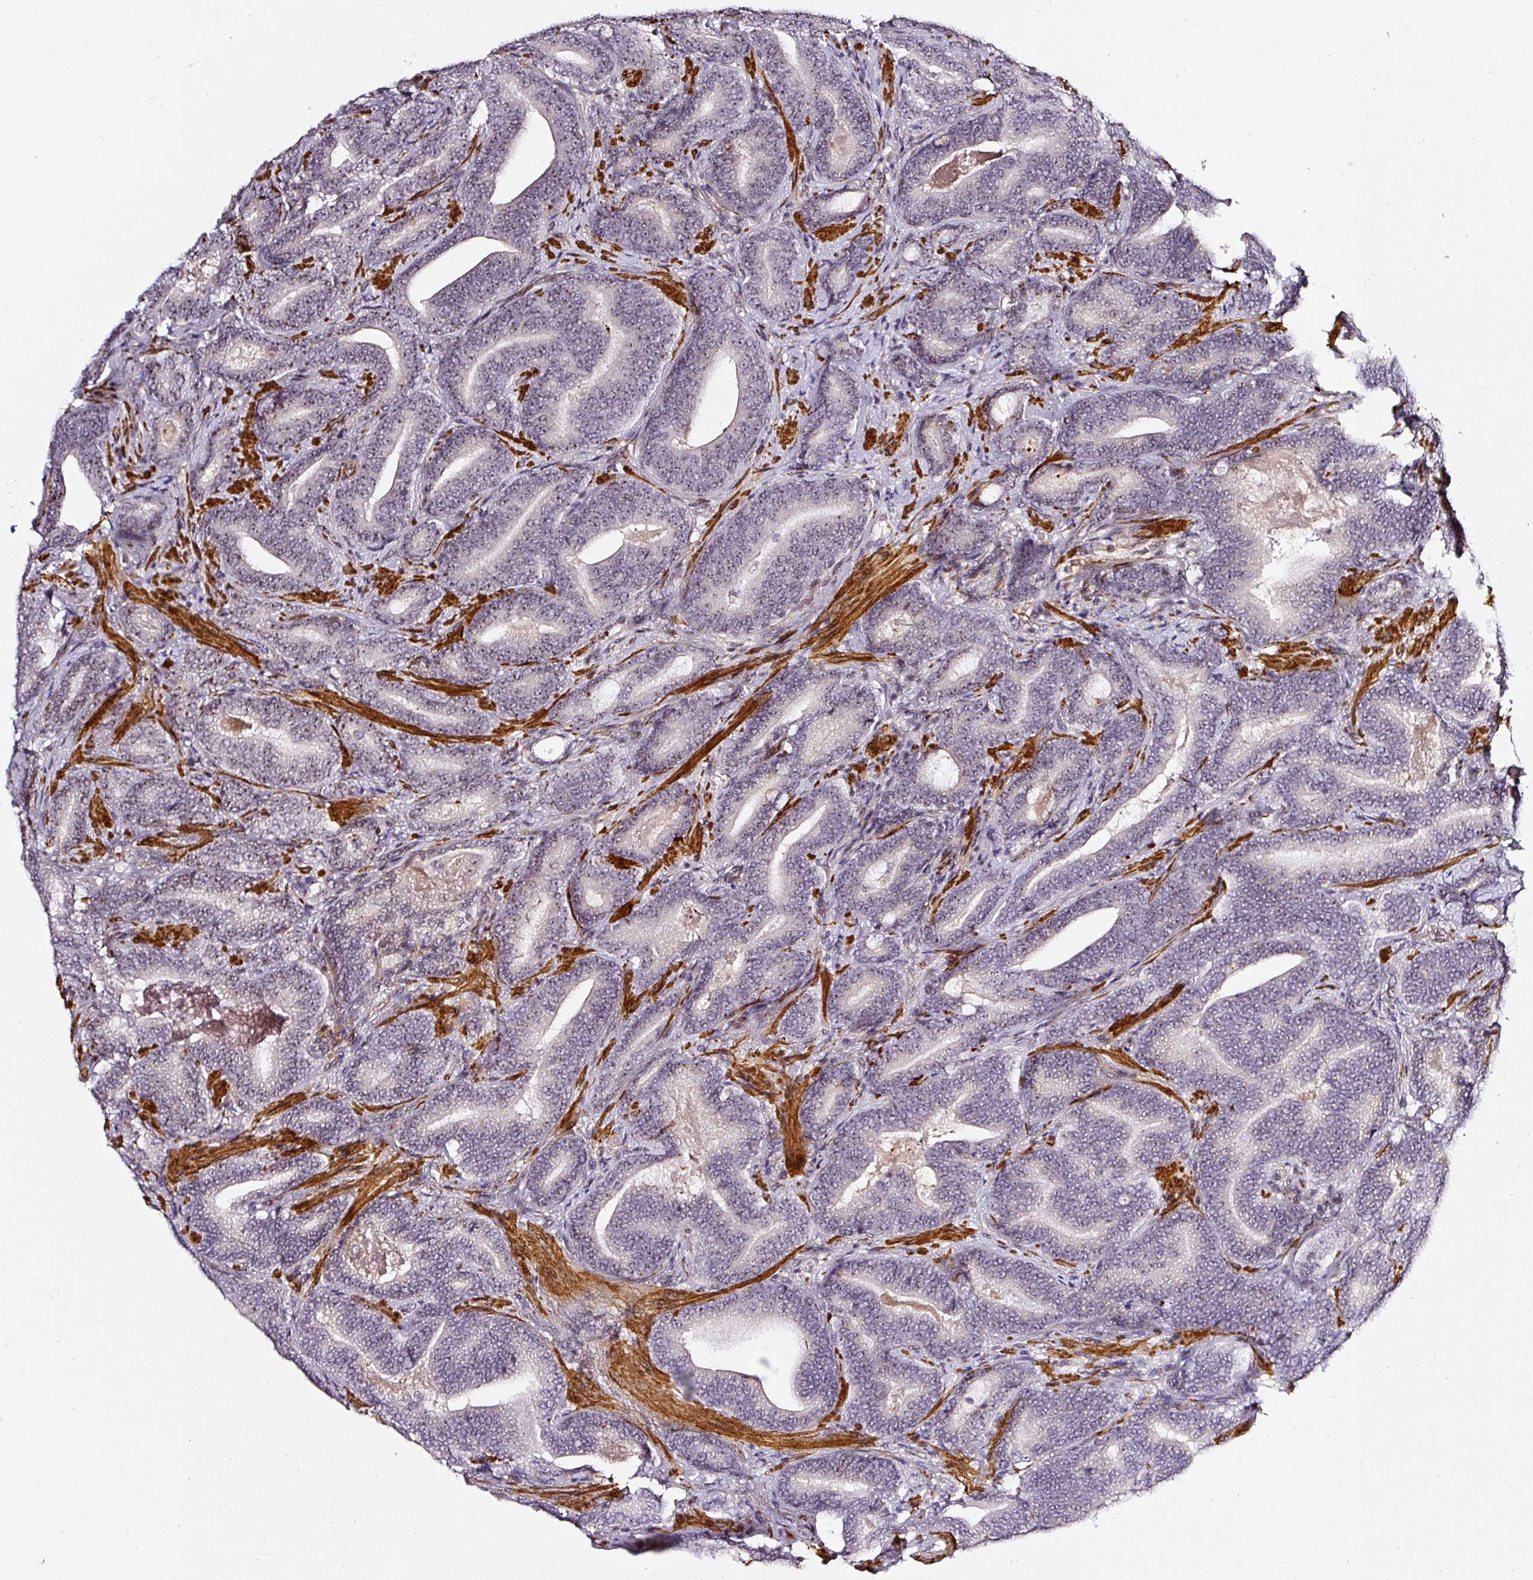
{"staining": {"intensity": "weak", "quantity": "<25%", "location": "nuclear"}, "tissue": "prostate cancer", "cell_type": "Tumor cells", "image_type": "cancer", "snomed": [{"axis": "morphology", "description": "Adenocarcinoma, Low grade"}, {"axis": "topography", "description": "Prostate and seminal vesicle, NOS"}], "caption": "Immunohistochemistry (IHC) image of human prostate cancer stained for a protein (brown), which displays no positivity in tumor cells.", "gene": "MXRA8", "patient": {"sex": "male", "age": 61}}